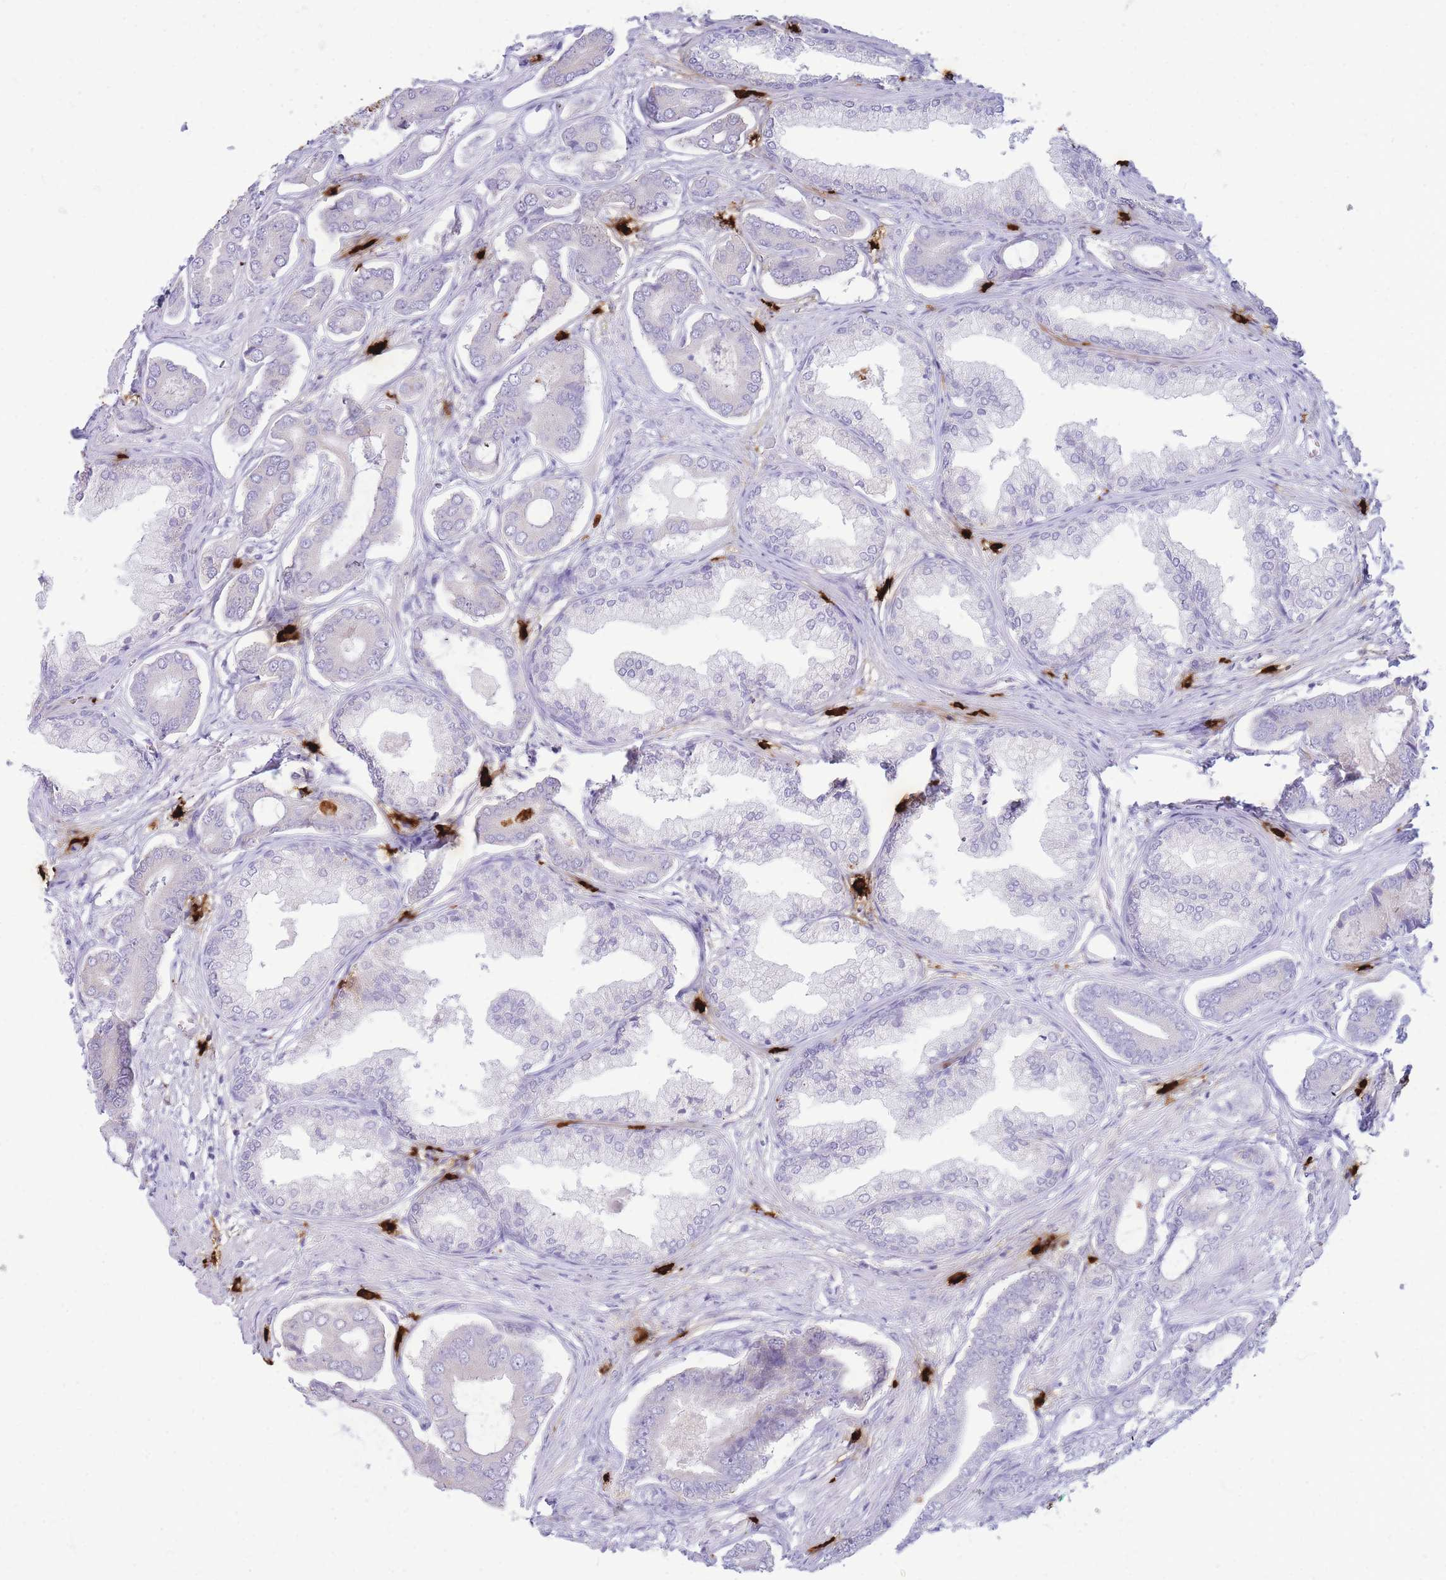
{"staining": {"intensity": "negative", "quantity": "none", "location": "none"}, "tissue": "prostate cancer", "cell_type": "Tumor cells", "image_type": "cancer", "snomed": [{"axis": "morphology", "description": "Adenocarcinoma, NOS"}, {"axis": "topography", "description": "Prostate and seminal vesicle, NOS"}], "caption": "The IHC micrograph has no significant expression in tumor cells of adenocarcinoma (prostate) tissue.", "gene": "TPSAB1", "patient": {"sex": "male", "age": 76}}